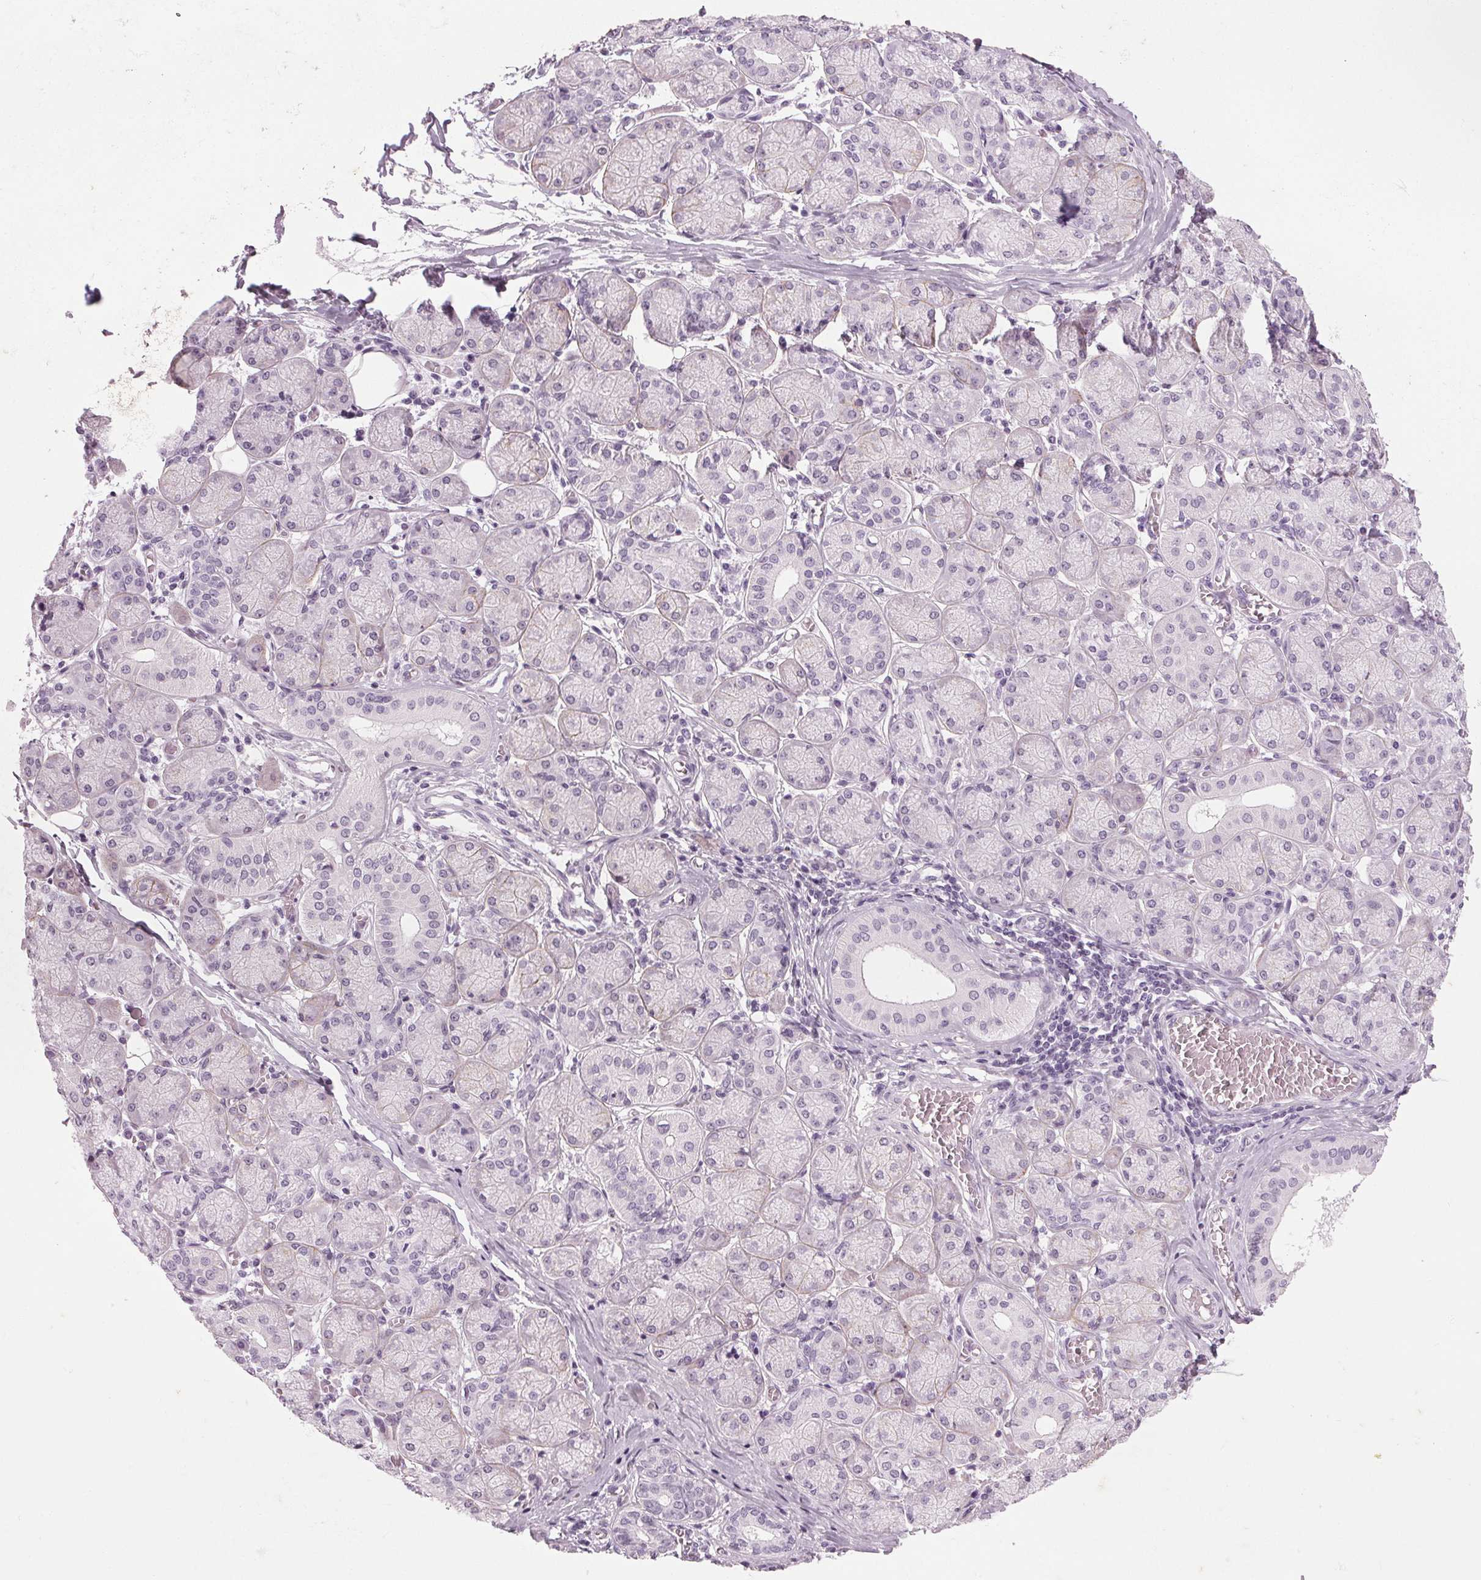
{"staining": {"intensity": "moderate", "quantity": "<25%", "location": "cytoplasmic/membranous"}, "tissue": "salivary gland", "cell_type": "Glandular cells", "image_type": "normal", "snomed": [{"axis": "morphology", "description": "Normal tissue, NOS"}, {"axis": "topography", "description": "Salivary gland"}, {"axis": "topography", "description": "Peripheral nerve tissue"}], "caption": "About <25% of glandular cells in normal salivary gland exhibit moderate cytoplasmic/membranous protein positivity as visualized by brown immunohistochemical staining.", "gene": "IGF2BP1", "patient": {"sex": "female", "age": 24}}